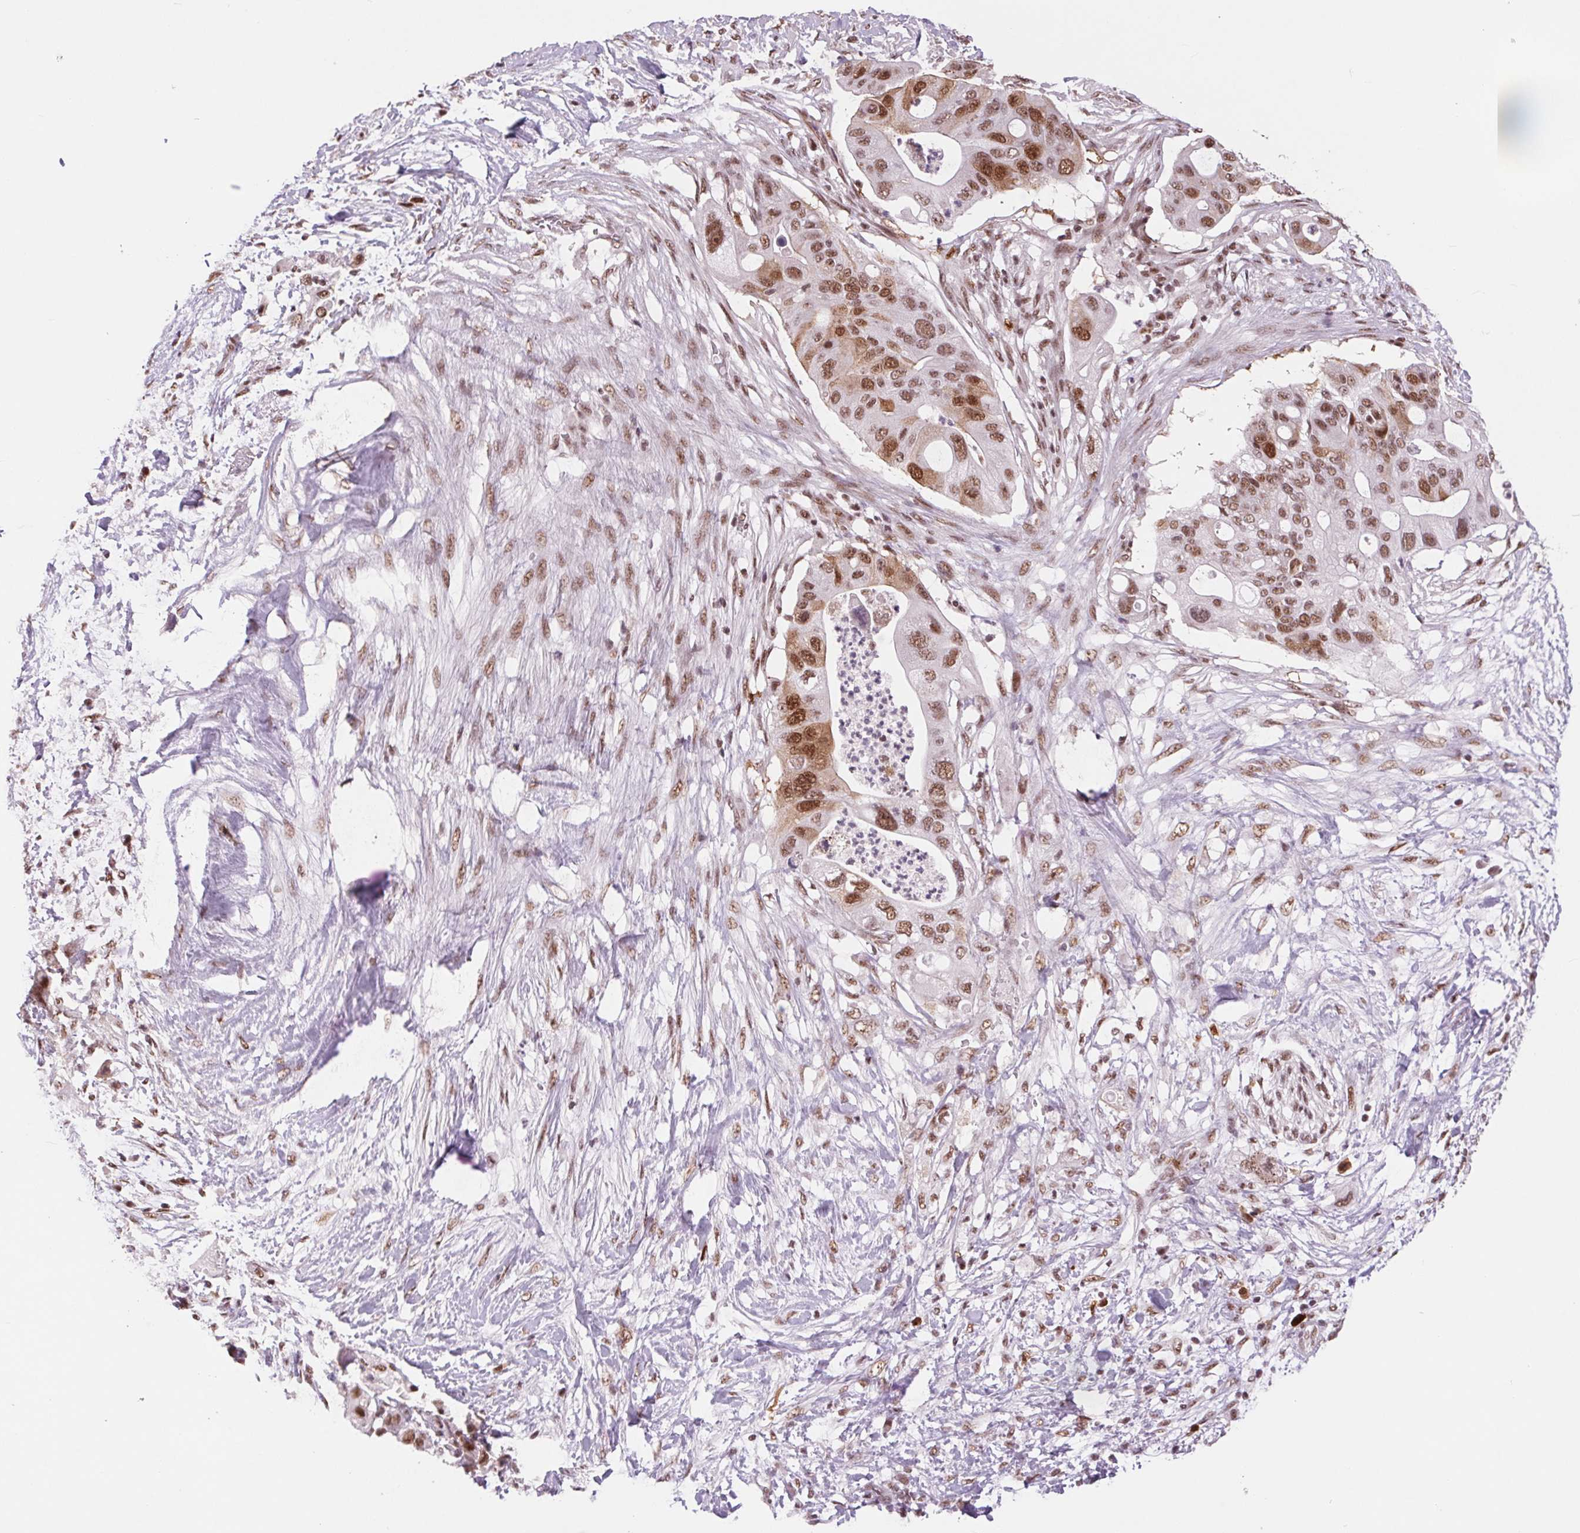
{"staining": {"intensity": "strong", "quantity": ">75%", "location": "nuclear"}, "tissue": "pancreatic cancer", "cell_type": "Tumor cells", "image_type": "cancer", "snomed": [{"axis": "morphology", "description": "Adenocarcinoma, NOS"}, {"axis": "topography", "description": "Pancreas"}], "caption": "Strong nuclear expression is seen in about >75% of tumor cells in adenocarcinoma (pancreatic). (DAB (3,3'-diaminobenzidine) IHC with brightfield microscopy, high magnification).", "gene": "CD2BP2", "patient": {"sex": "female", "age": 72}}